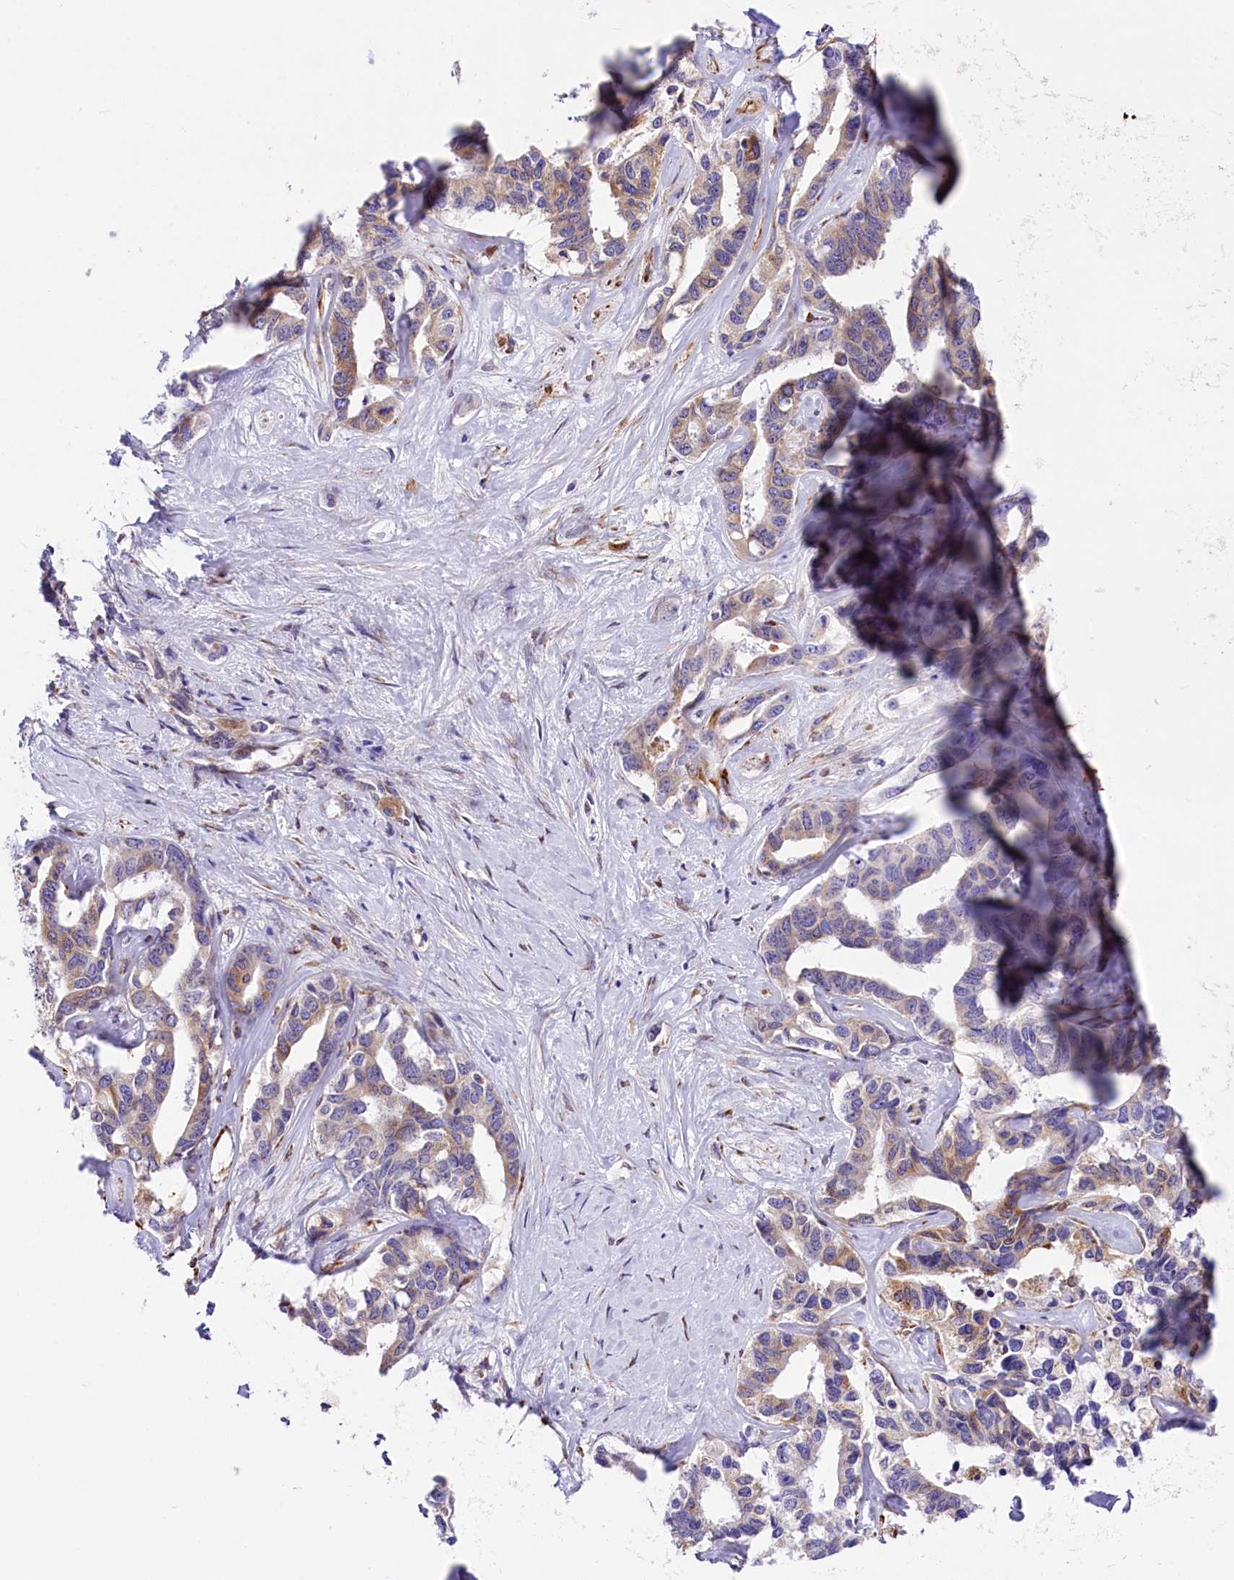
{"staining": {"intensity": "moderate", "quantity": "25%-75%", "location": "cytoplasmic/membranous"}, "tissue": "liver cancer", "cell_type": "Tumor cells", "image_type": "cancer", "snomed": [{"axis": "morphology", "description": "Cholangiocarcinoma"}, {"axis": "topography", "description": "Liver"}], "caption": "Protein expression analysis of human liver cholangiocarcinoma reveals moderate cytoplasmic/membranous expression in approximately 25%-75% of tumor cells. (Brightfield microscopy of DAB IHC at high magnification).", "gene": "ITGA1", "patient": {"sex": "male", "age": 59}}